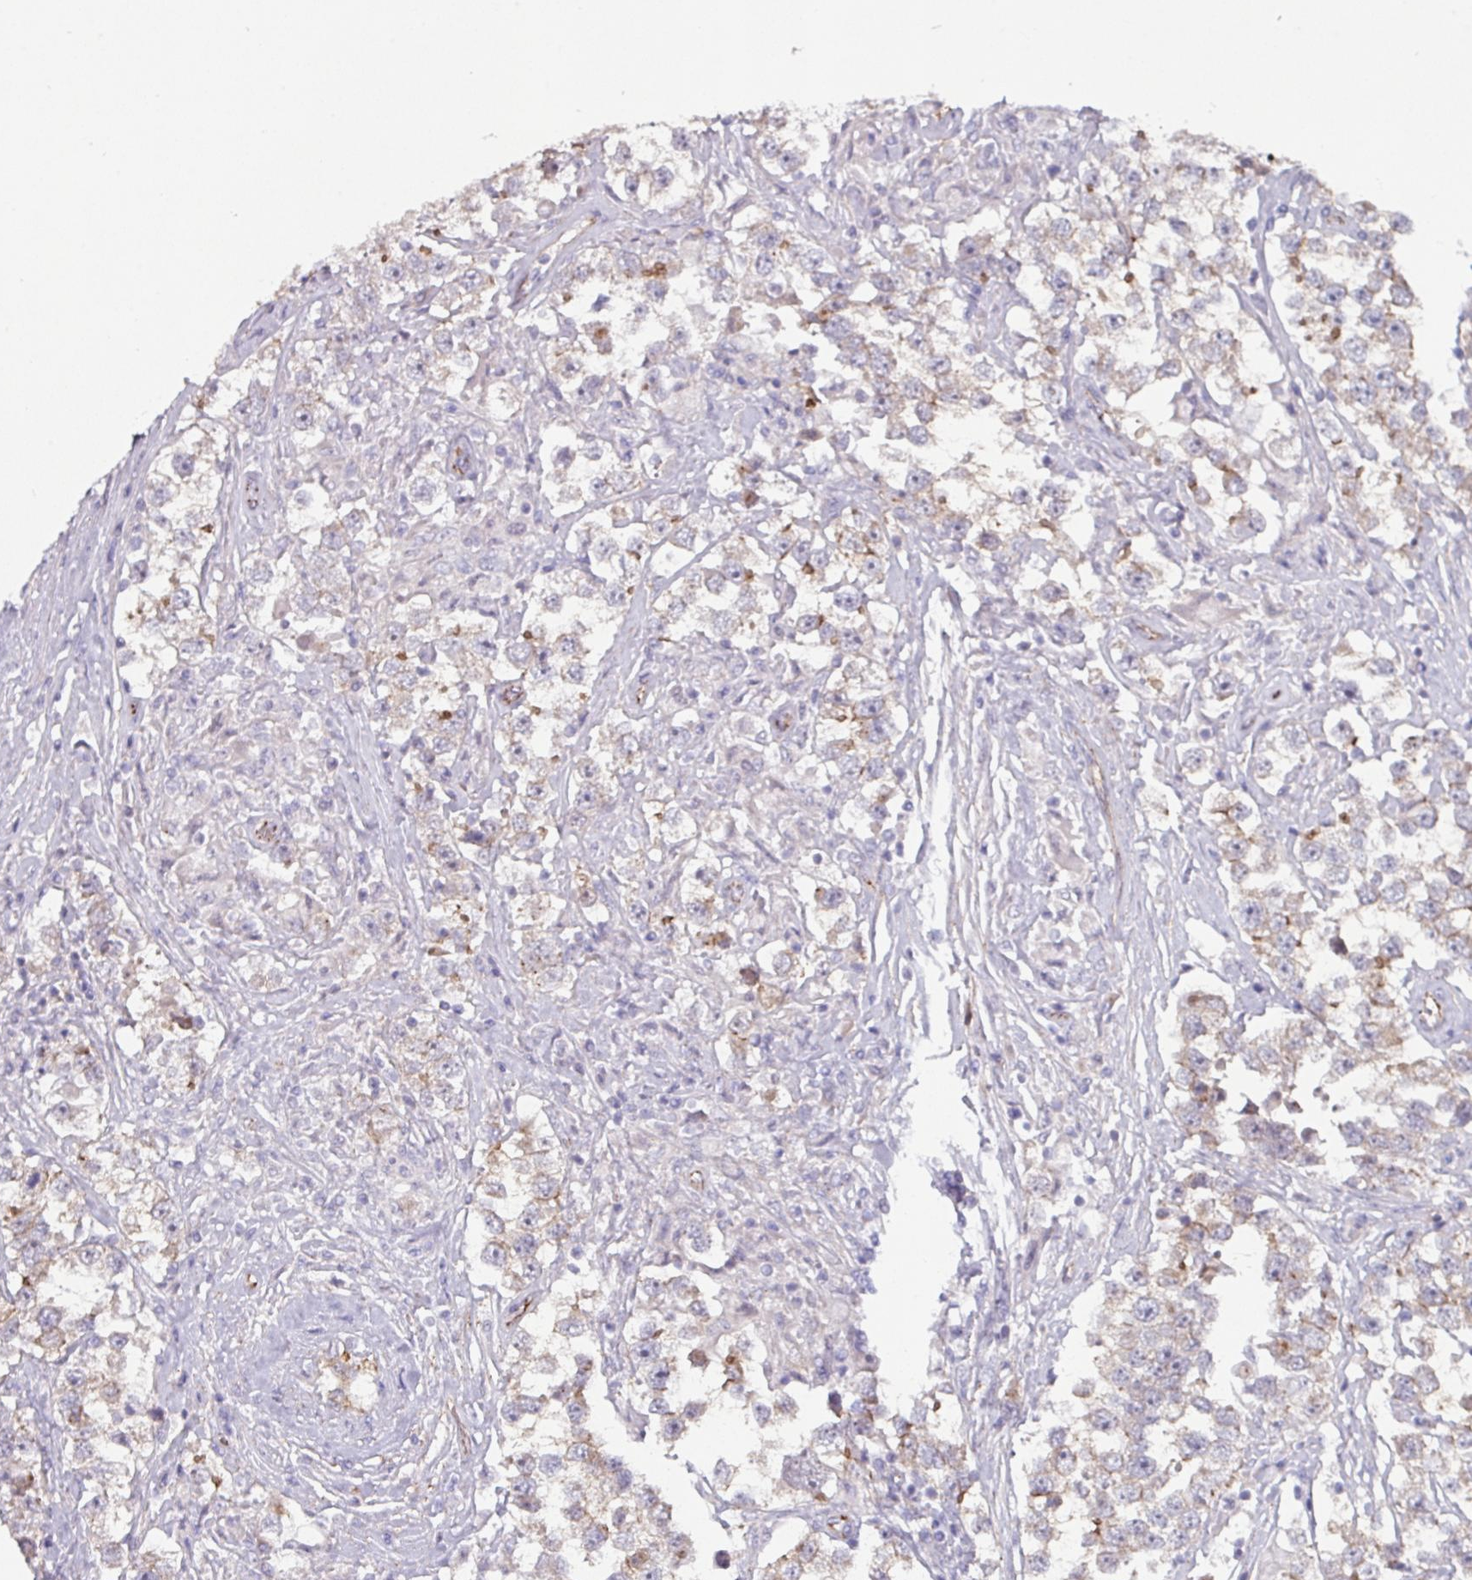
{"staining": {"intensity": "weak", "quantity": "25%-75%", "location": "cytoplasmic/membranous"}, "tissue": "testis cancer", "cell_type": "Tumor cells", "image_type": "cancer", "snomed": [{"axis": "morphology", "description": "Seminoma, NOS"}, {"axis": "topography", "description": "Testis"}], "caption": "Testis cancer (seminoma) stained with immunohistochemistry exhibits weak cytoplasmic/membranous positivity in about 25%-75% of tumor cells.", "gene": "JUP", "patient": {"sex": "male", "age": 46}}